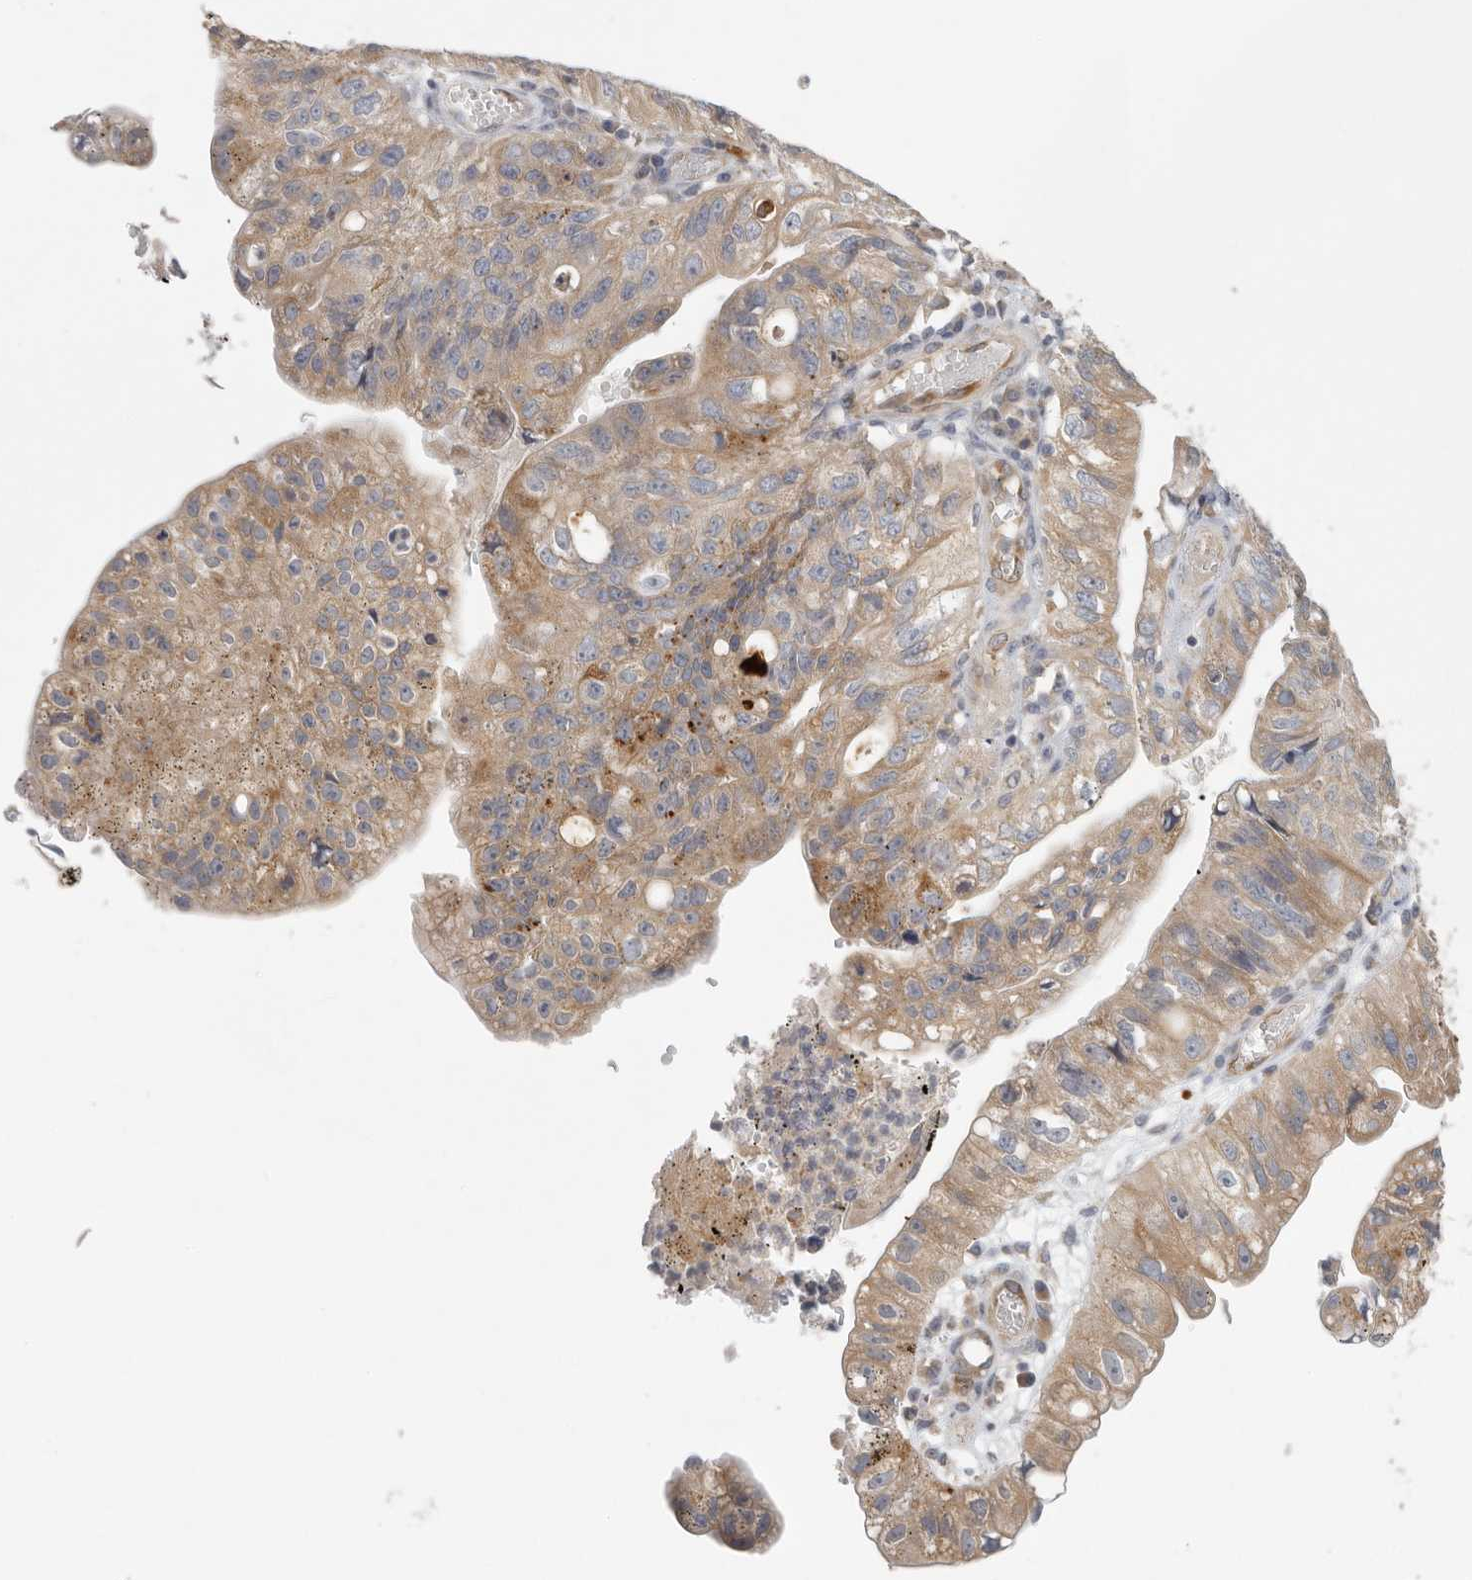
{"staining": {"intensity": "moderate", "quantity": ">75%", "location": "cytoplasmic/membranous"}, "tissue": "stomach cancer", "cell_type": "Tumor cells", "image_type": "cancer", "snomed": [{"axis": "morphology", "description": "Adenocarcinoma, NOS"}, {"axis": "topography", "description": "Stomach"}], "caption": "Stomach adenocarcinoma tissue demonstrates moderate cytoplasmic/membranous positivity in approximately >75% of tumor cells, visualized by immunohistochemistry.", "gene": "BCAP29", "patient": {"sex": "male", "age": 59}}